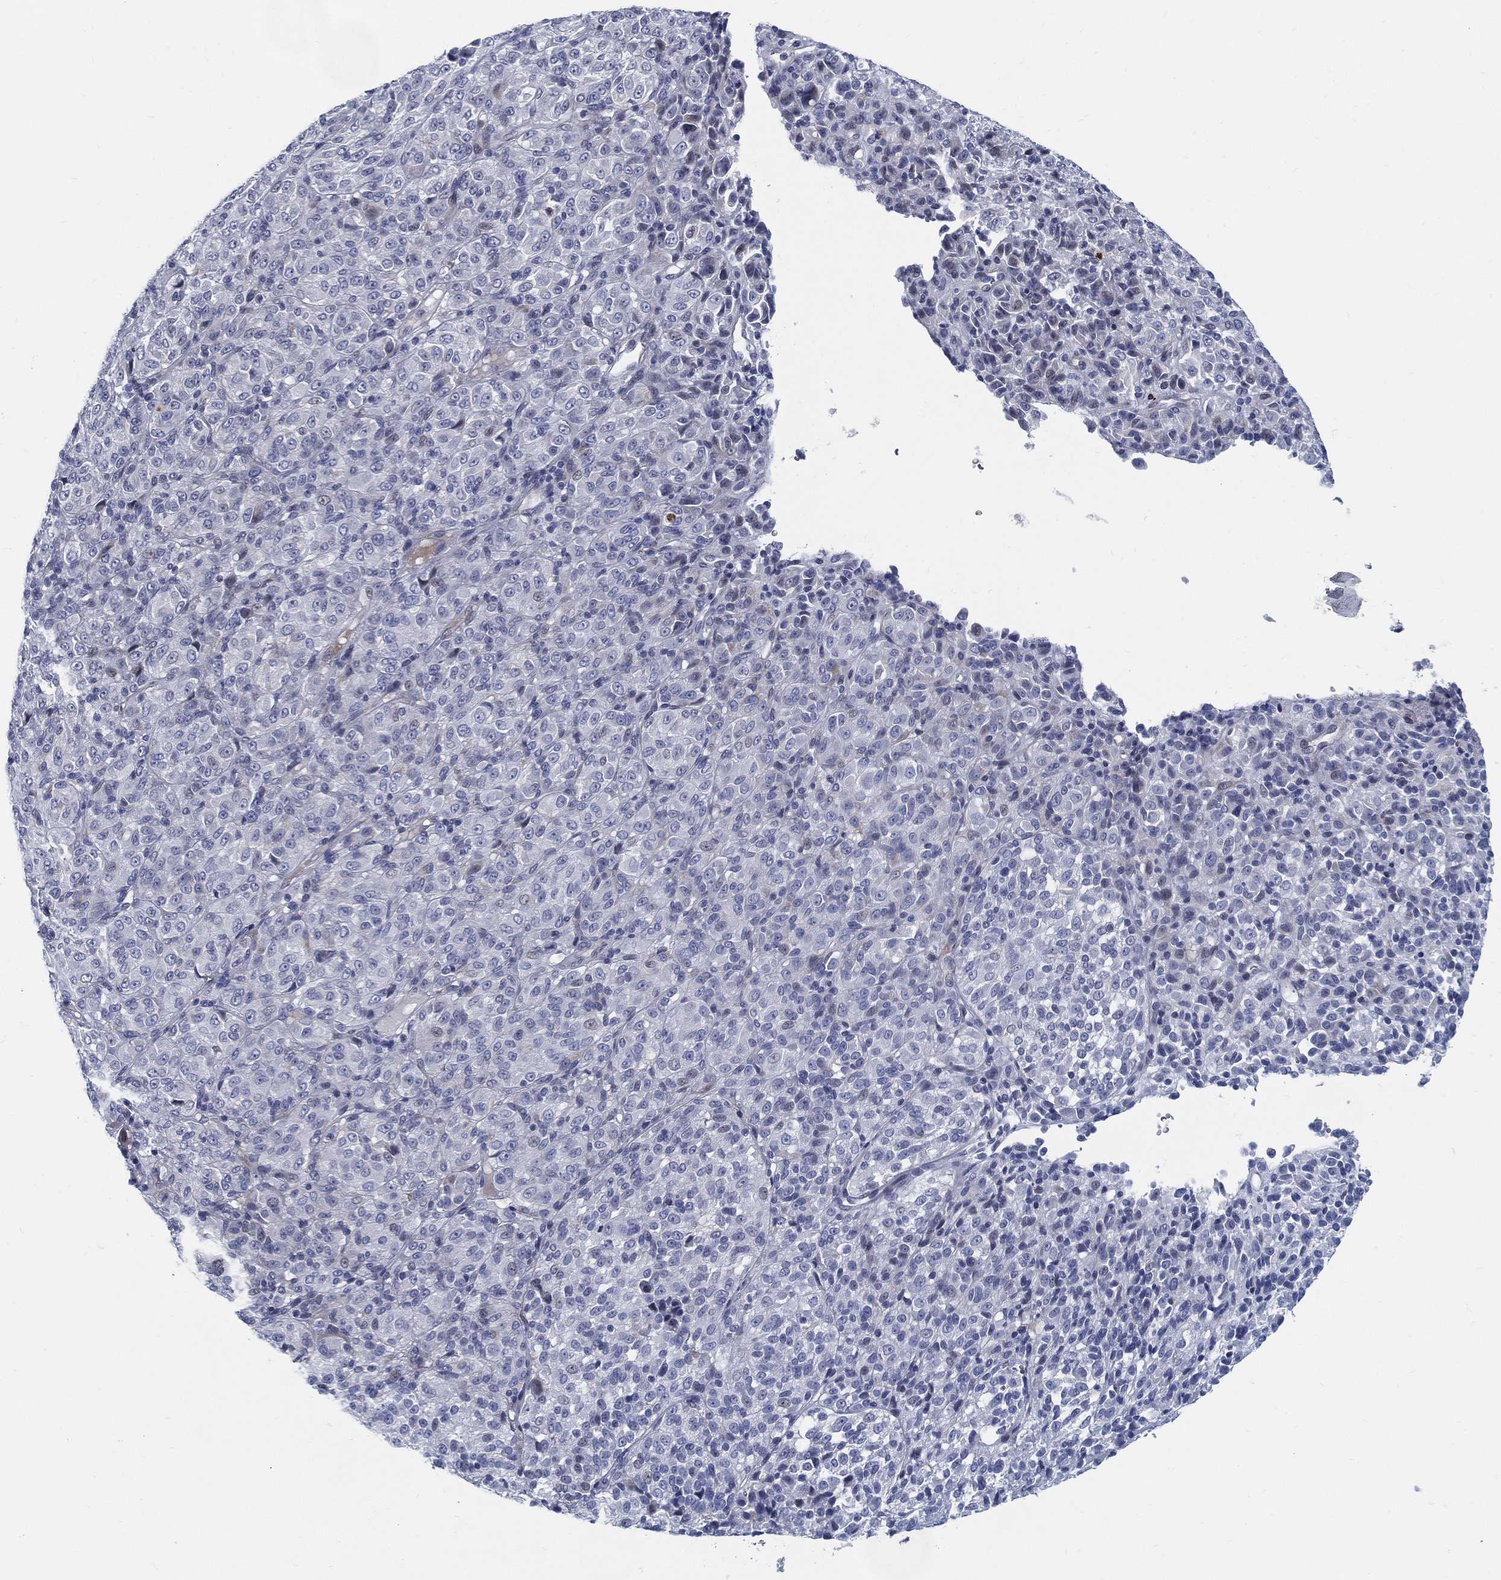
{"staining": {"intensity": "negative", "quantity": "none", "location": "none"}, "tissue": "melanoma", "cell_type": "Tumor cells", "image_type": "cancer", "snomed": [{"axis": "morphology", "description": "Malignant melanoma, Metastatic site"}, {"axis": "topography", "description": "Brain"}], "caption": "IHC of malignant melanoma (metastatic site) displays no positivity in tumor cells.", "gene": "SPPL2C", "patient": {"sex": "female", "age": 56}}